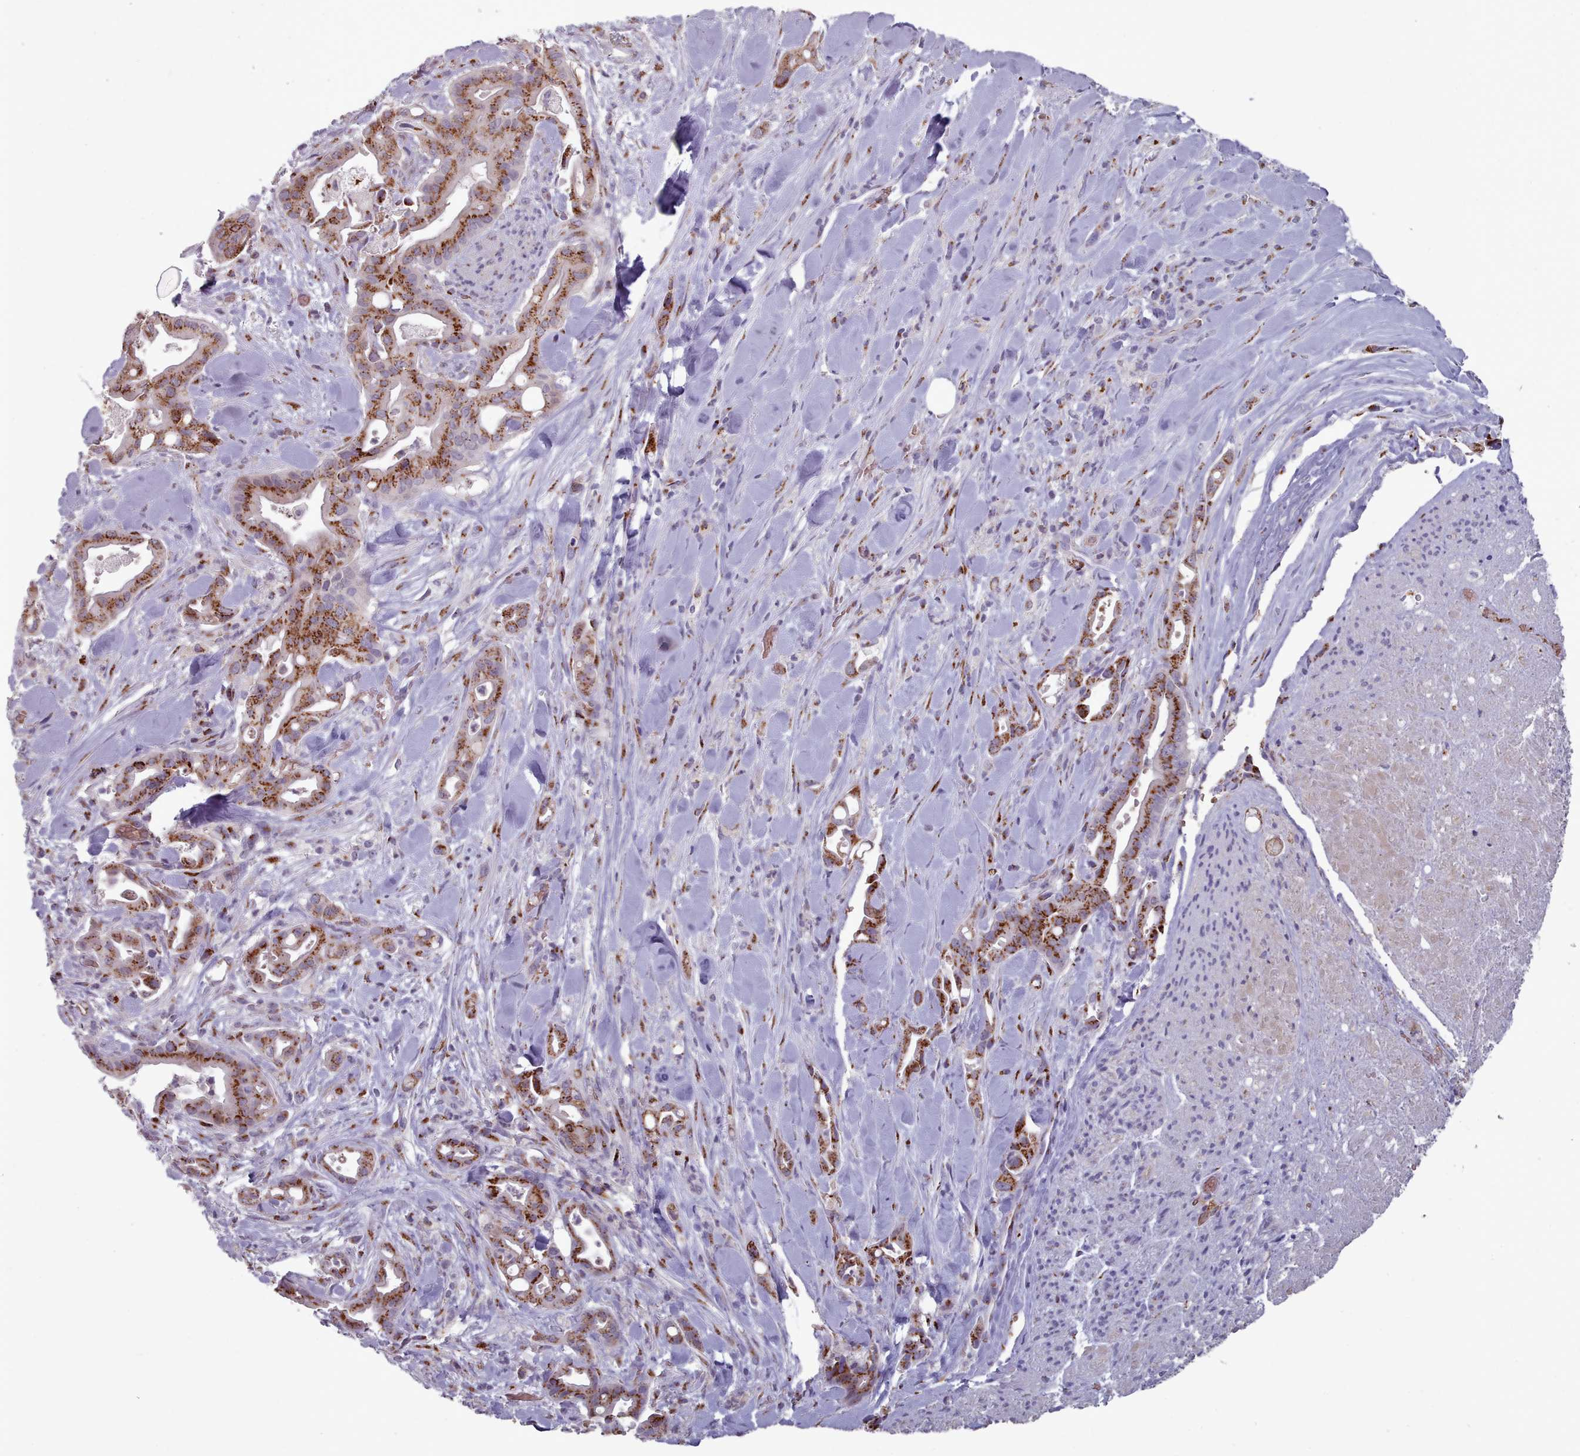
{"staining": {"intensity": "strong", "quantity": ">75%", "location": "cytoplasmic/membranous"}, "tissue": "liver cancer", "cell_type": "Tumor cells", "image_type": "cancer", "snomed": [{"axis": "morphology", "description": "Cholangiocarcinoma"}, {"axis": "topography", "description": "Liver"}], "caption": "Liver cholangiocarcinoma was stained to show a protein in brown. There is high levels of strong cytoplasmic/membranous staining in about >75% of tumor cells.", "gene": "MAN1B1", "patient": {"sex": "female", "age": 68}}